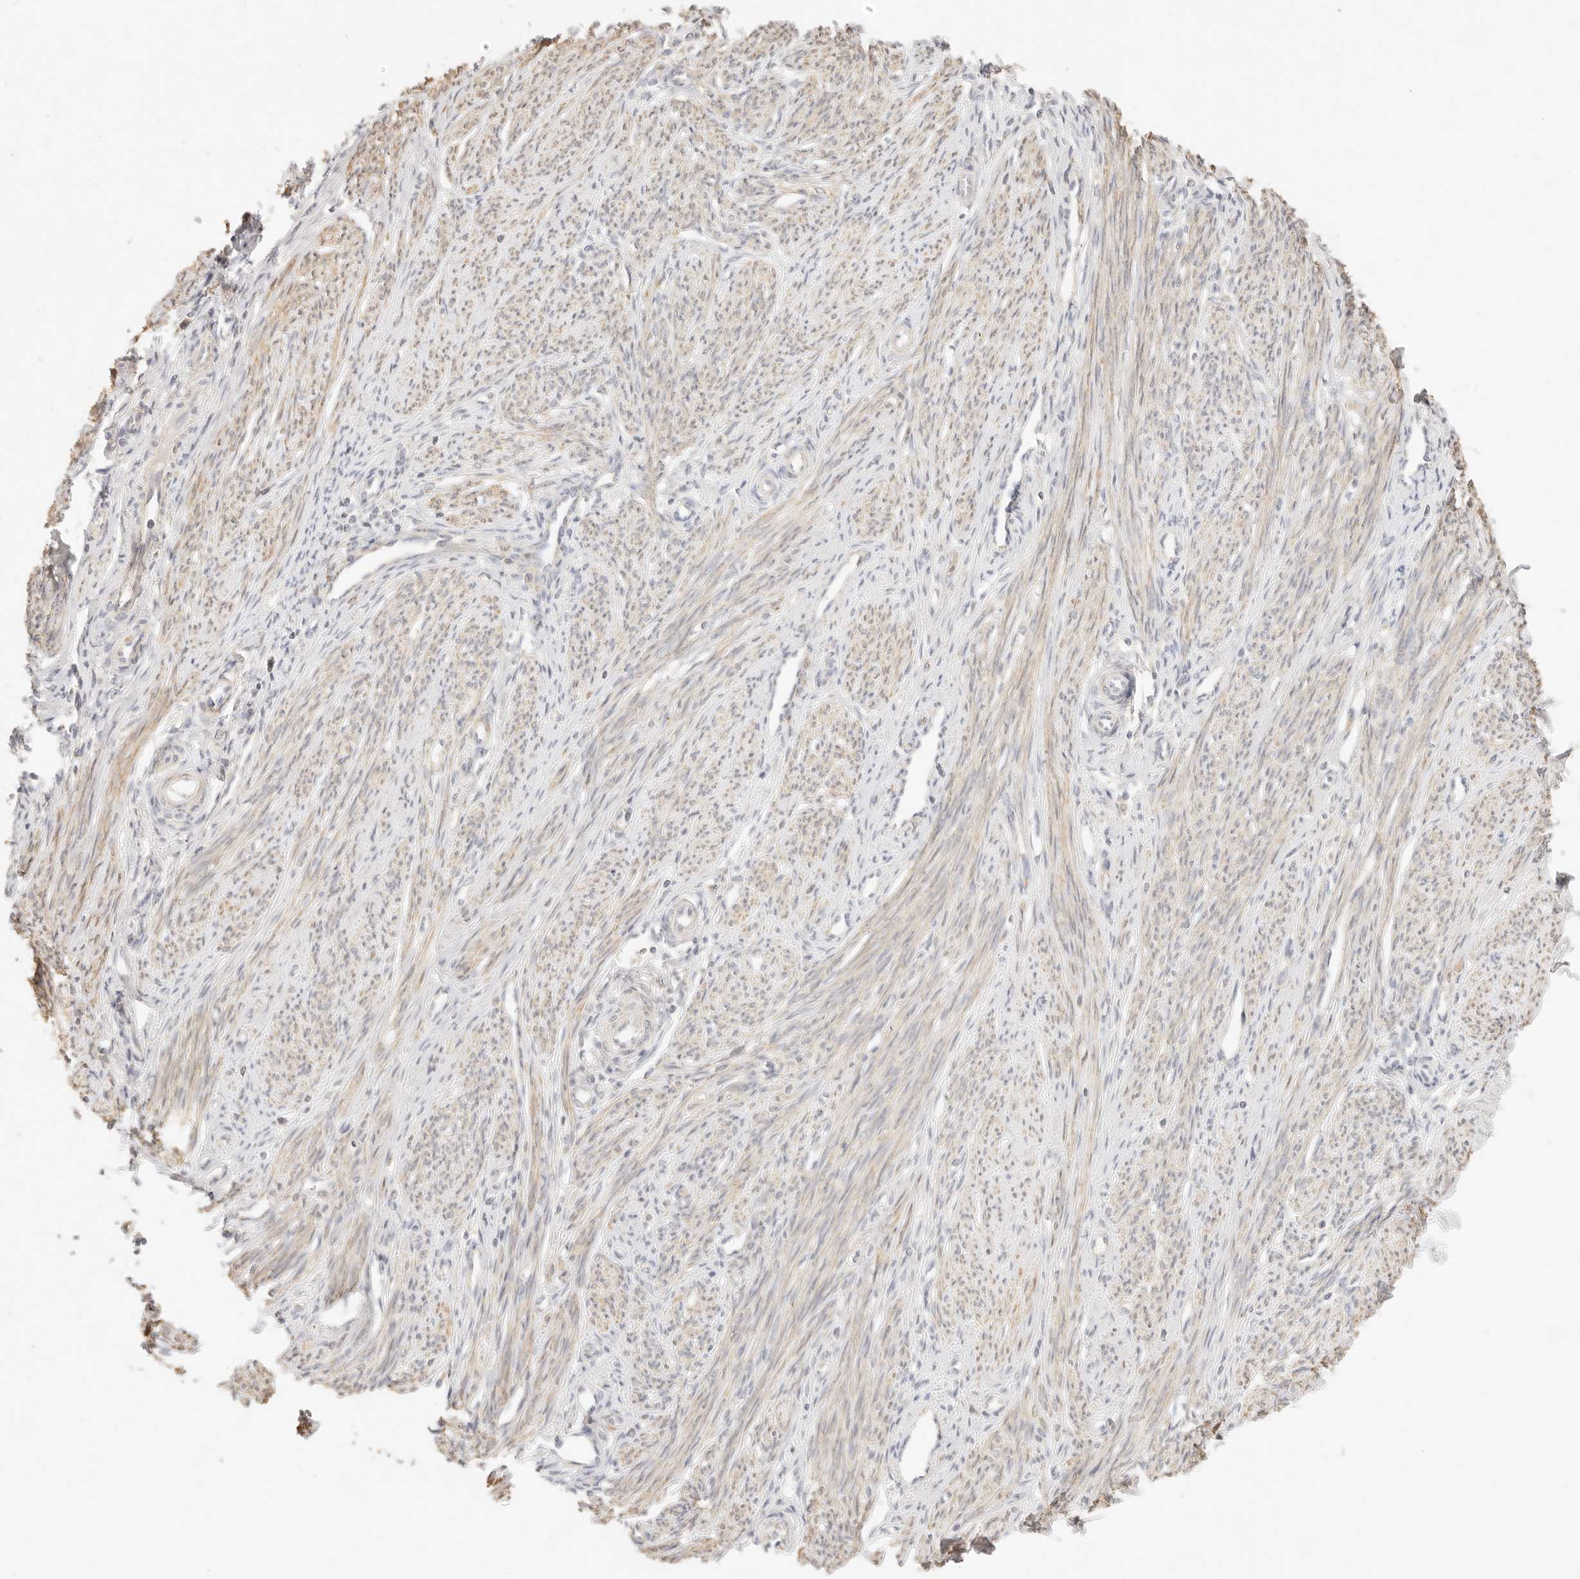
{"staining": {"intensity": "negative", "quantity": "none", "location": "none"}, "tissue": "endometrium", "cell_type": "Cells in endometrial stroma", "image_type": "normal", "snomed": [{"axis": "morphology", "description": "Normal tissue, NOS"}, {"axis": "topography", "description": "Endometrium"}], "caption": "Human endometrium stained for a protein using IHC shows no staining in cells in endometrial stroma.", "gene": "RUBCNL", "patient": {"sex": "female", "age": 56}}